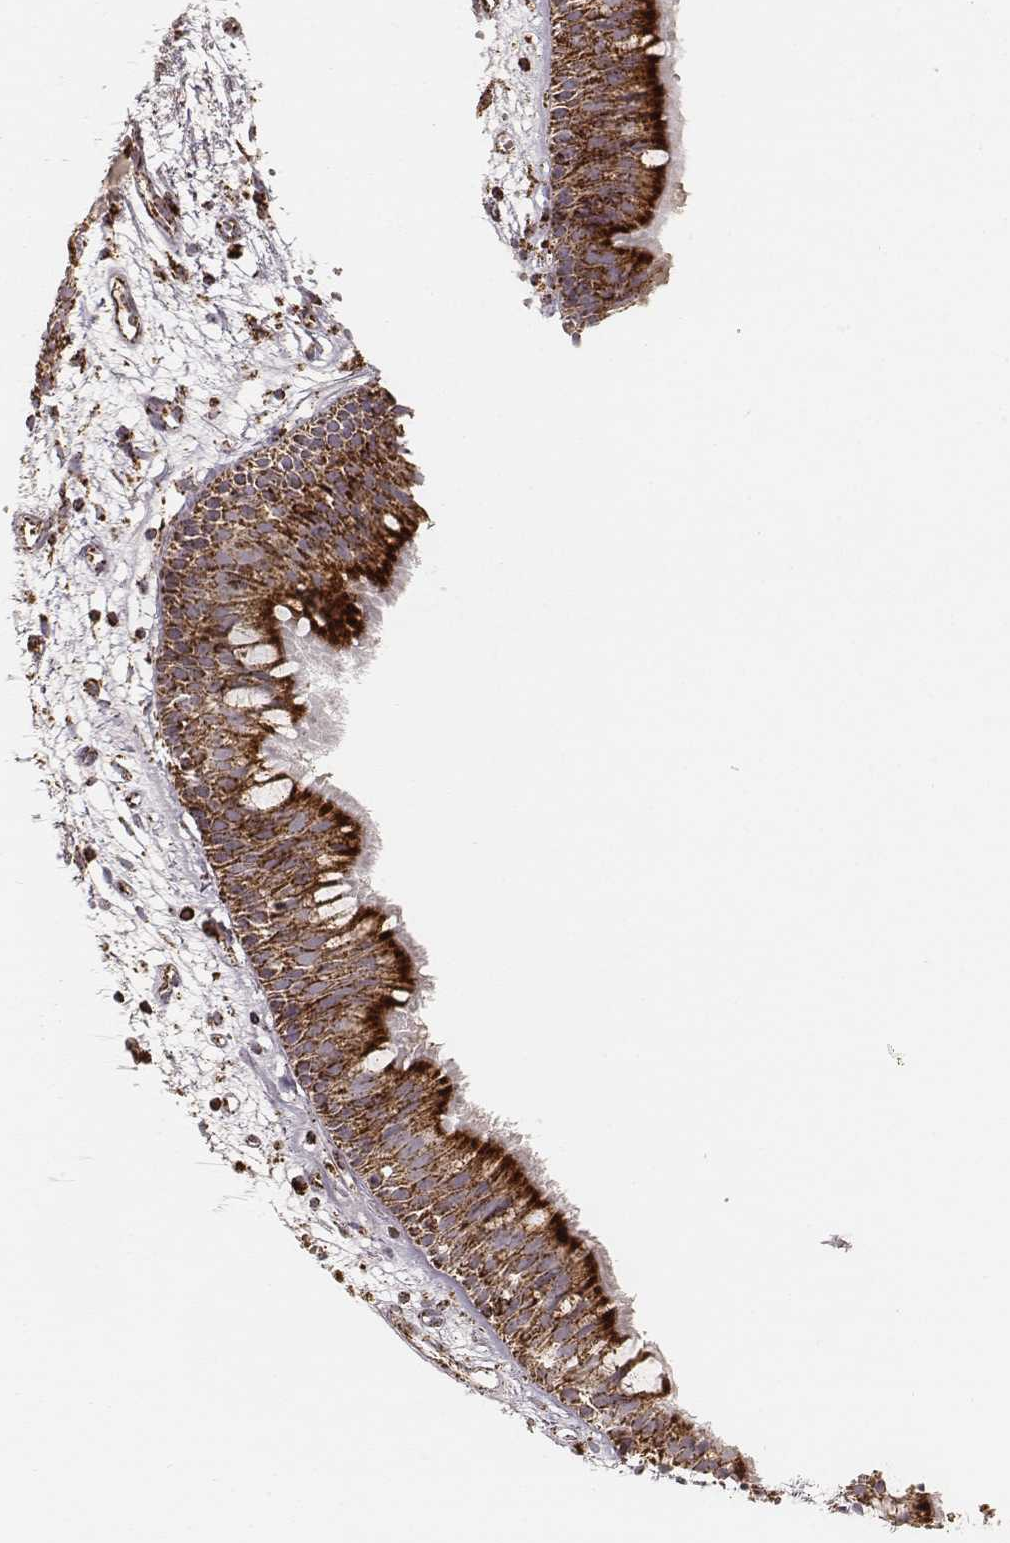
{"staining": {"intensity": "strong", "quantity": ">75%", "location": "cytoplasmic/membranous"}, "tissue": "bronchus", "cell_type": "Respiratory epithelial cells", "image_type": "normal", "snomed": [{"axis": "morphology", "description": "Normal tissue, NOS"}, {"axis": "morphology", "description": "Squamous cell carcinoma, NOS"}, {"axis": "topography", "description": "Cartilage tissue"}, {"axis": "topography", "description": "Bronchus"}, {"axis": "topography", "description": "Lung"}], "caption": "Protein staining of benign bronchus demonstrates strong cytoplasmic/membranous staining in approximately >75% of respiratory epithelial cells.", "gene": "CS", "patient": {"sex": "male", "age": 66}}